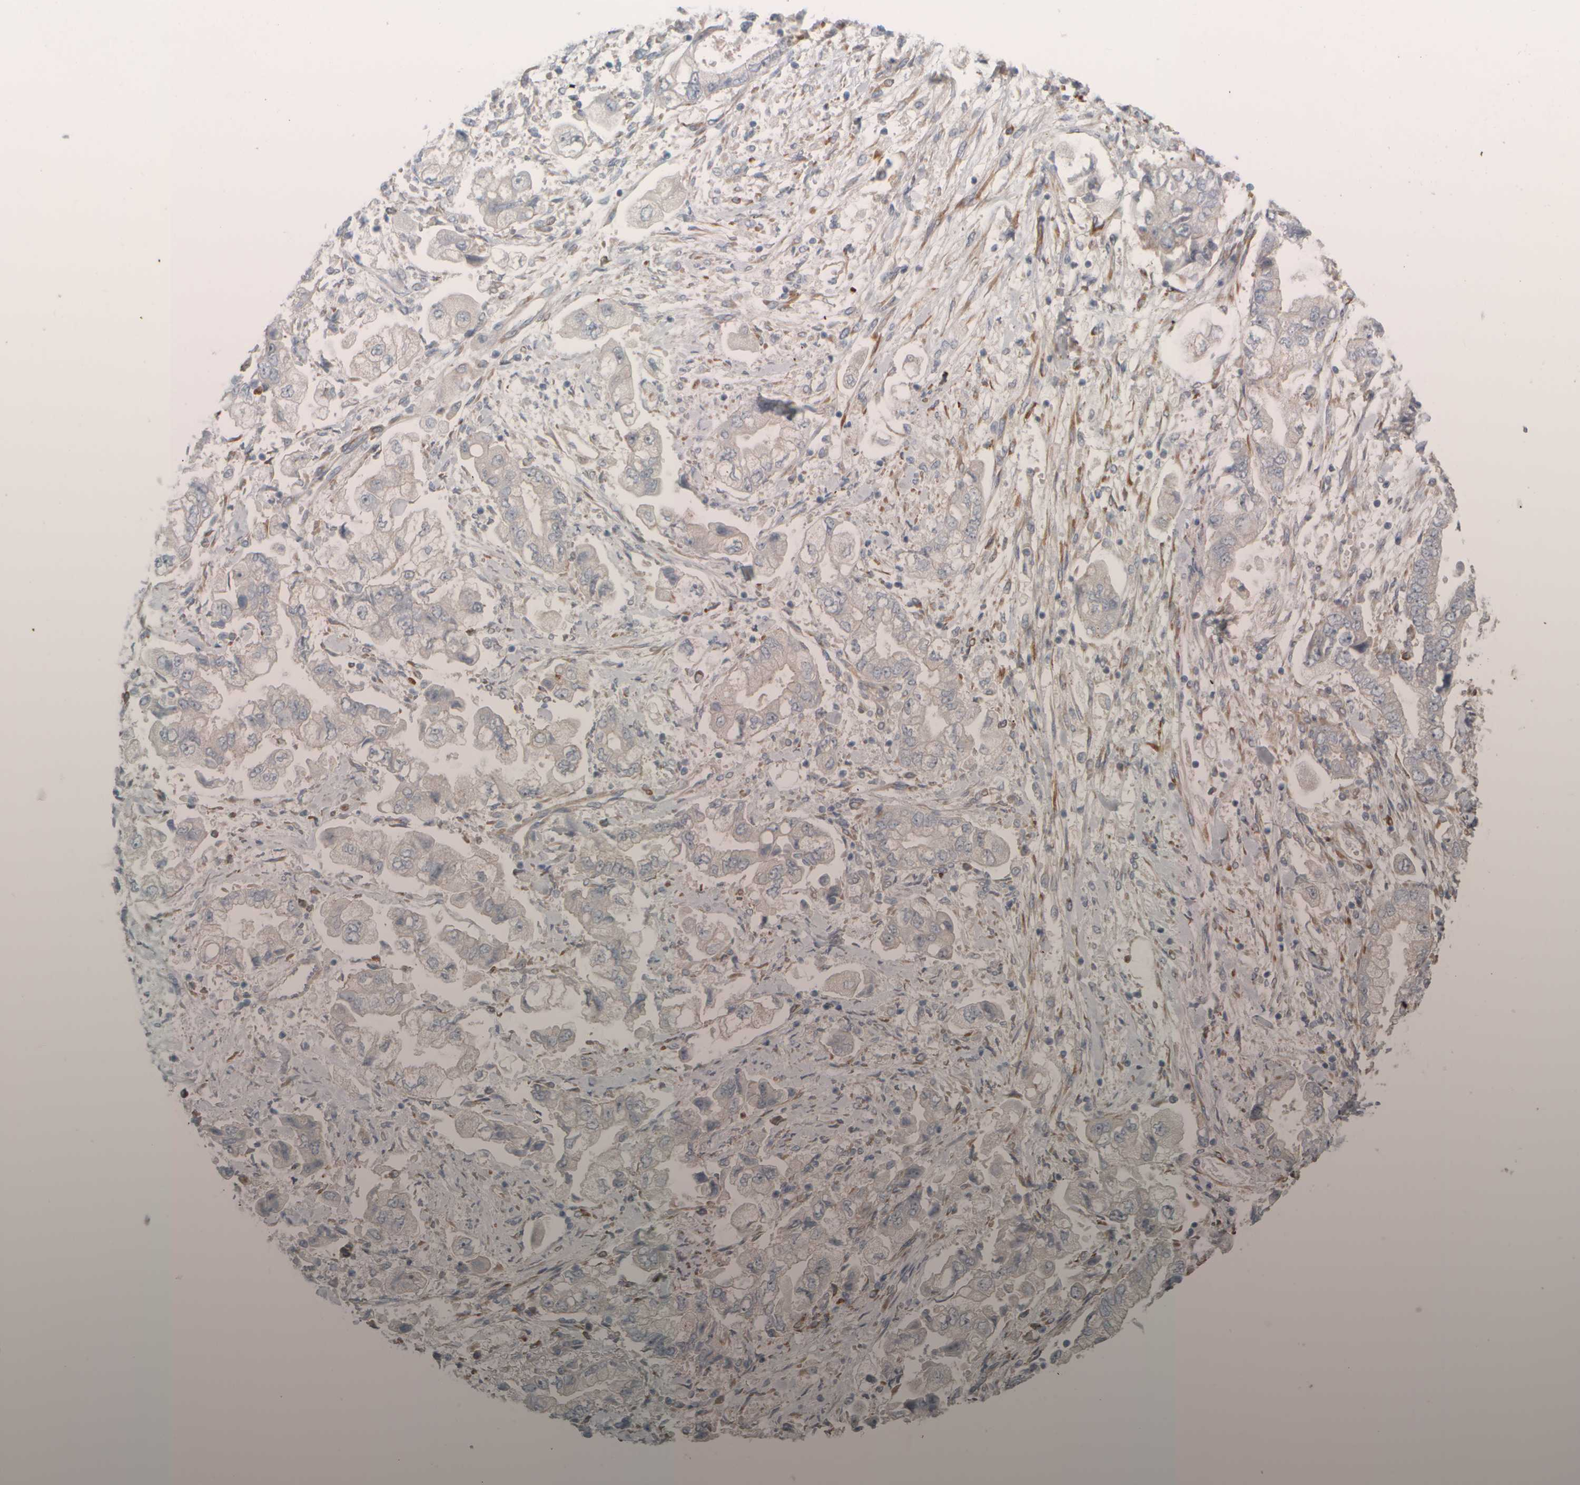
{"staining": {"intensity": "negative", "quantity": "none", "location": "none"}, "tissue": "stomach cancer", "cell_type": "Tumor cells", "image_type": "cancer", "snomed": [{"axis": "morphology", "description": "Normal tissue, NOS"}, {"axis": "morphology", "description": "Adenocarcinoma, NOS"}, {"axis": "topography", "description": "Stomach"}], "caption": "Immunohistochemistry image of stomach adenocarcinoma stained for a protein (brown), which shows no expression in tumor cells.", "gene": "HGS", "patient": {"sex": "male", "age": 62}}